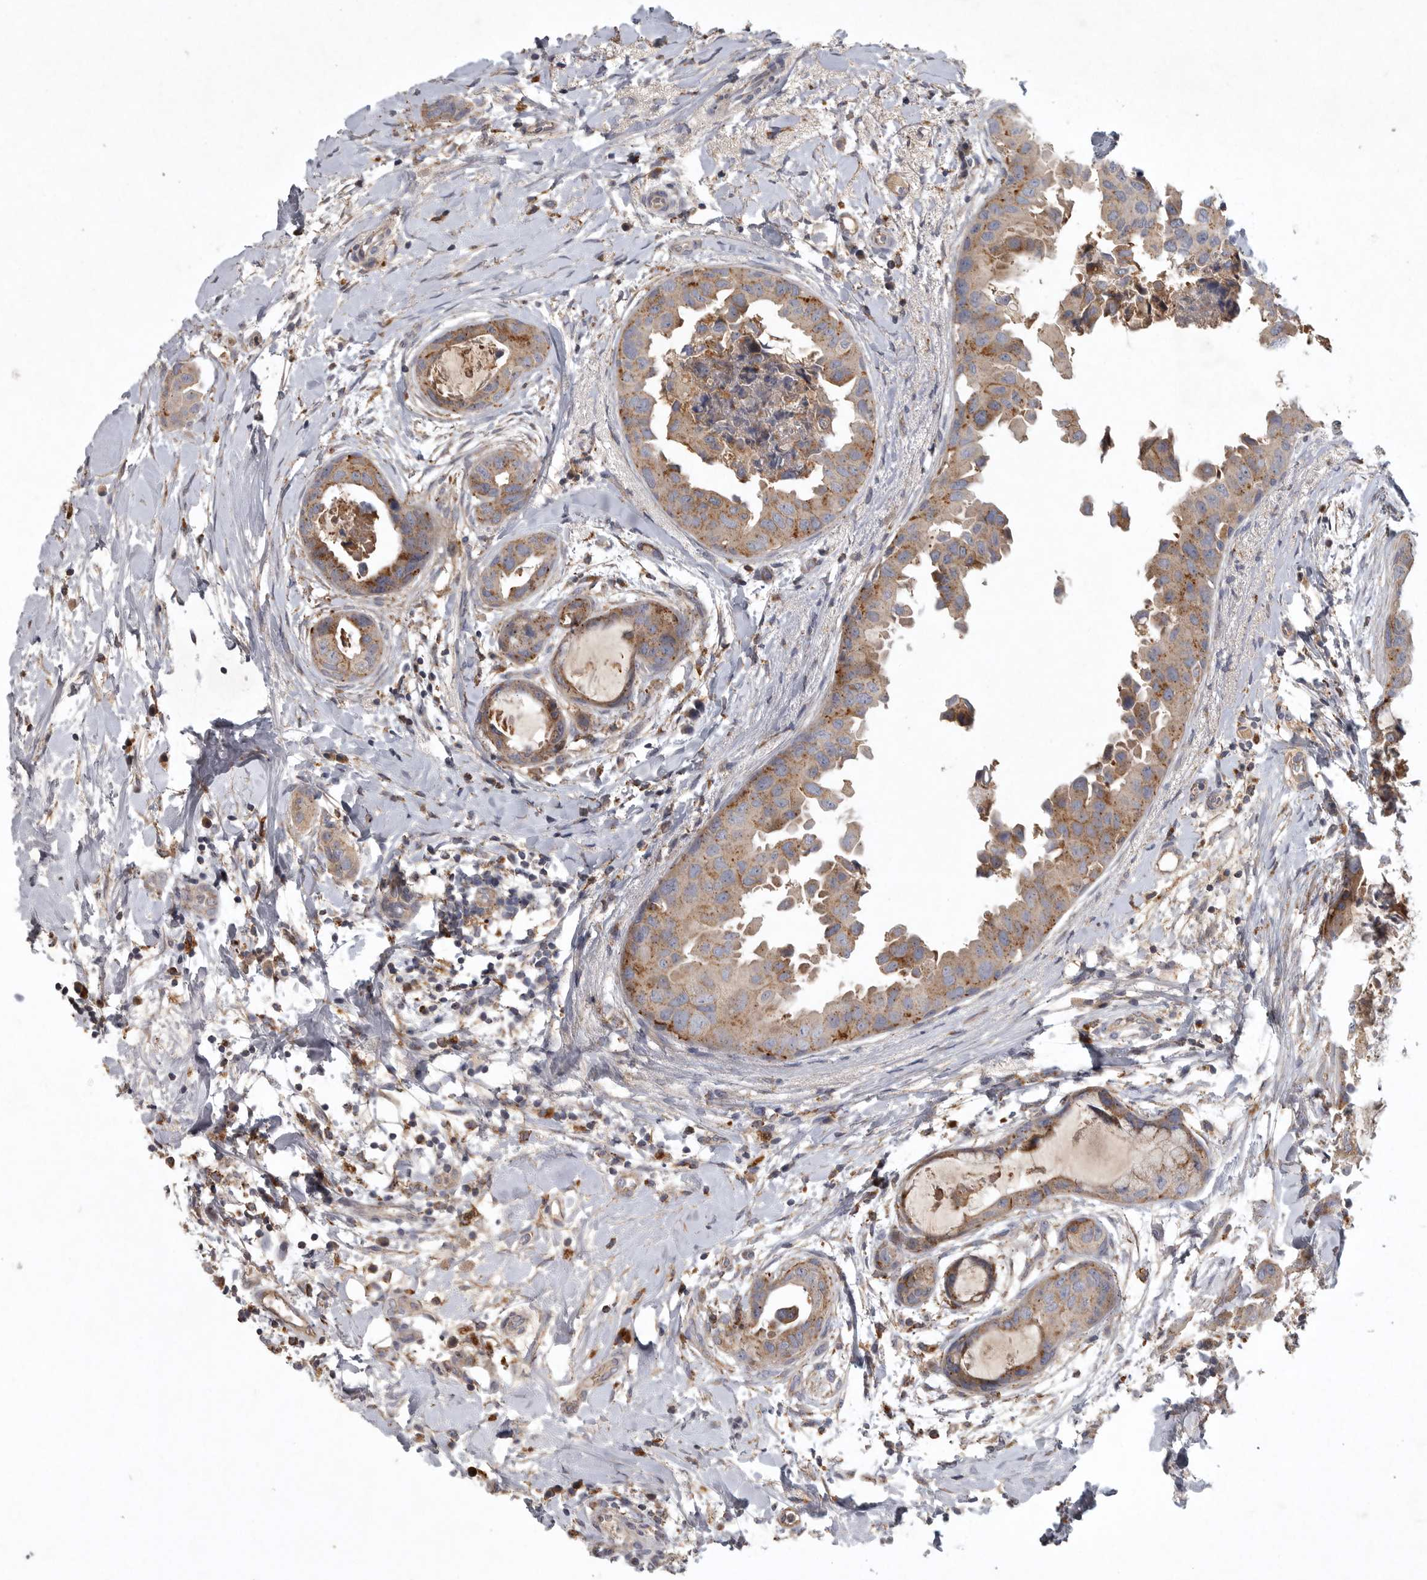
{"staining": {"intensity": "moderate", "quantity": ">75%", "location": "cytoplasmic/membranous"}, "tissue": "breast cancer", "cell_type": "Tumor cells", "image_type": "cancer", "snomed": [{"axis": "morphology", "description": "Duct carcinoma"}, {"axis": "topography", "description": "Breast"}], "caption": "Moderate cytoplasmic/membranous staining is identified in approximately >75% of tumor cells in breast cancer.", "gene": "LAMTOR3", "patient": {"sex": "female", "age": 40}}